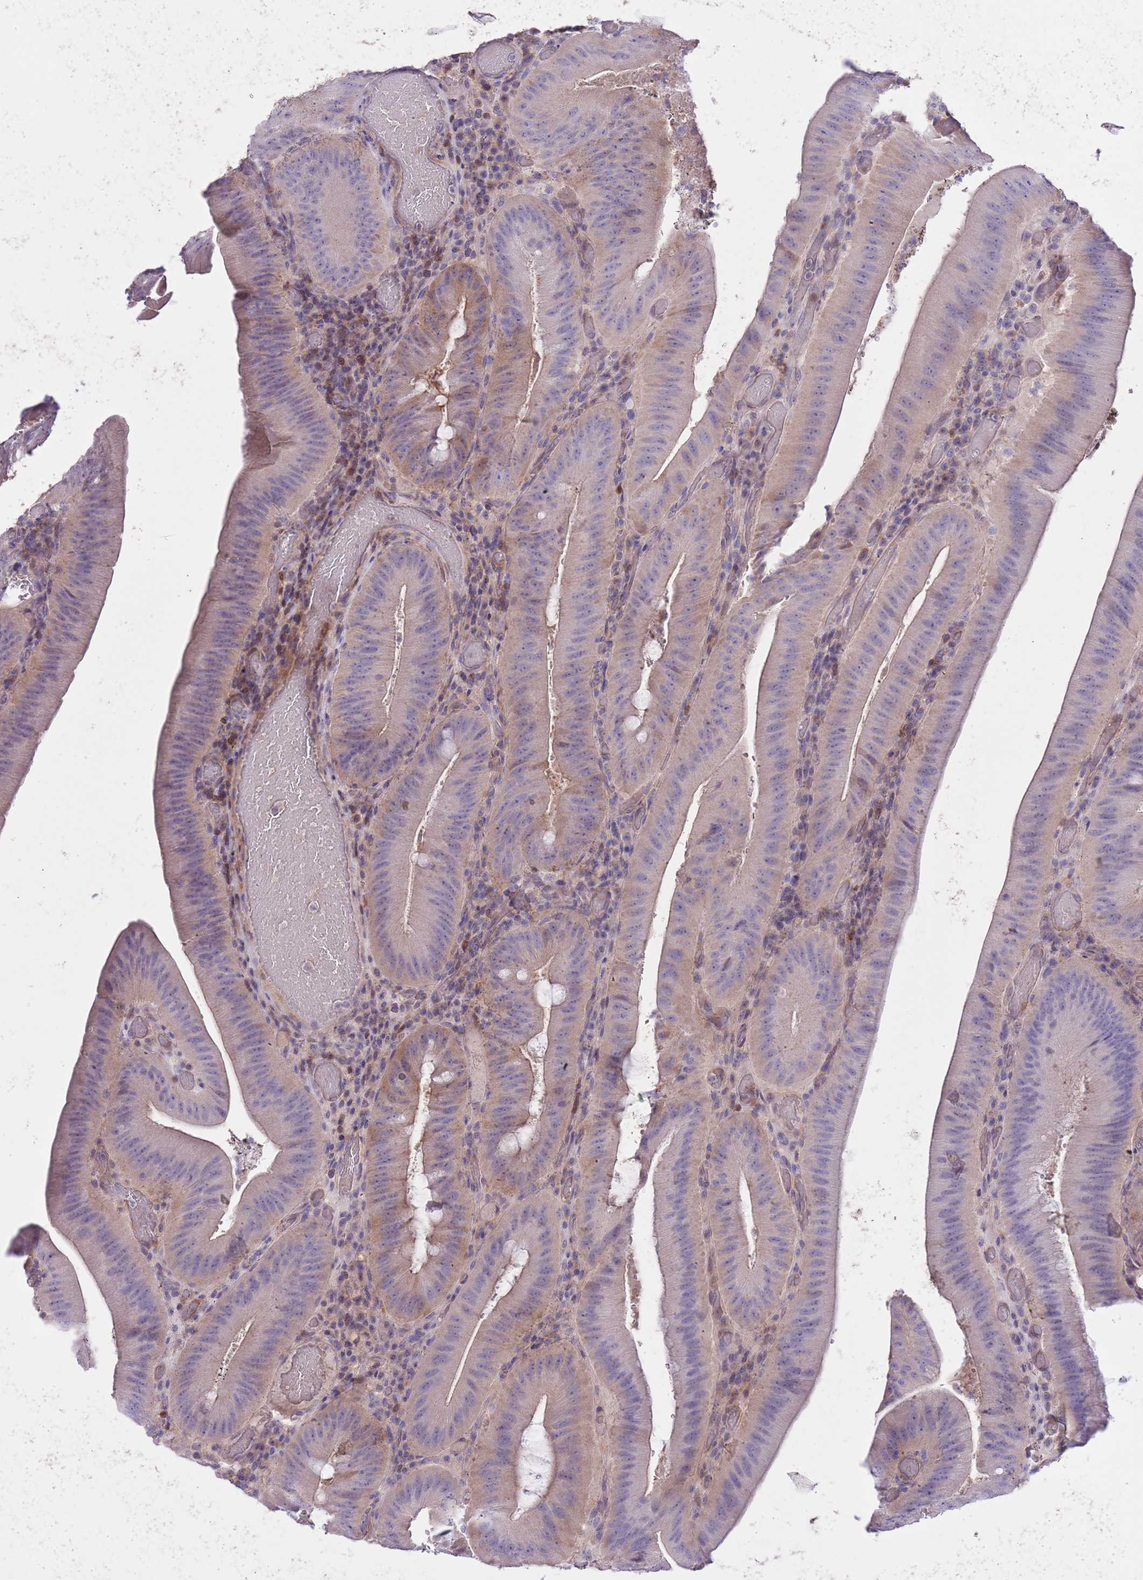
{"staining": {"intensity": "moderate", "quantity": "<25%", "location": "cytoplasmic/membranous"}, "tissue": "colorectal cancer", "cell_type": "Tumor cells", "image_type": "cancer", "snomed": [{"axis": "morphology", "description": "Adenocarcinoma, NOS"}, {"axis": "topography", "description": "Colon"}], "caption": "About <25% of tumor cells in colorectal cancer show moderate cytoplasmic/membranous protein staining as visualized by brown immunohistochemical staining.", "gene": "PRR32", "patient": {"sex": "female", "age": 43}}